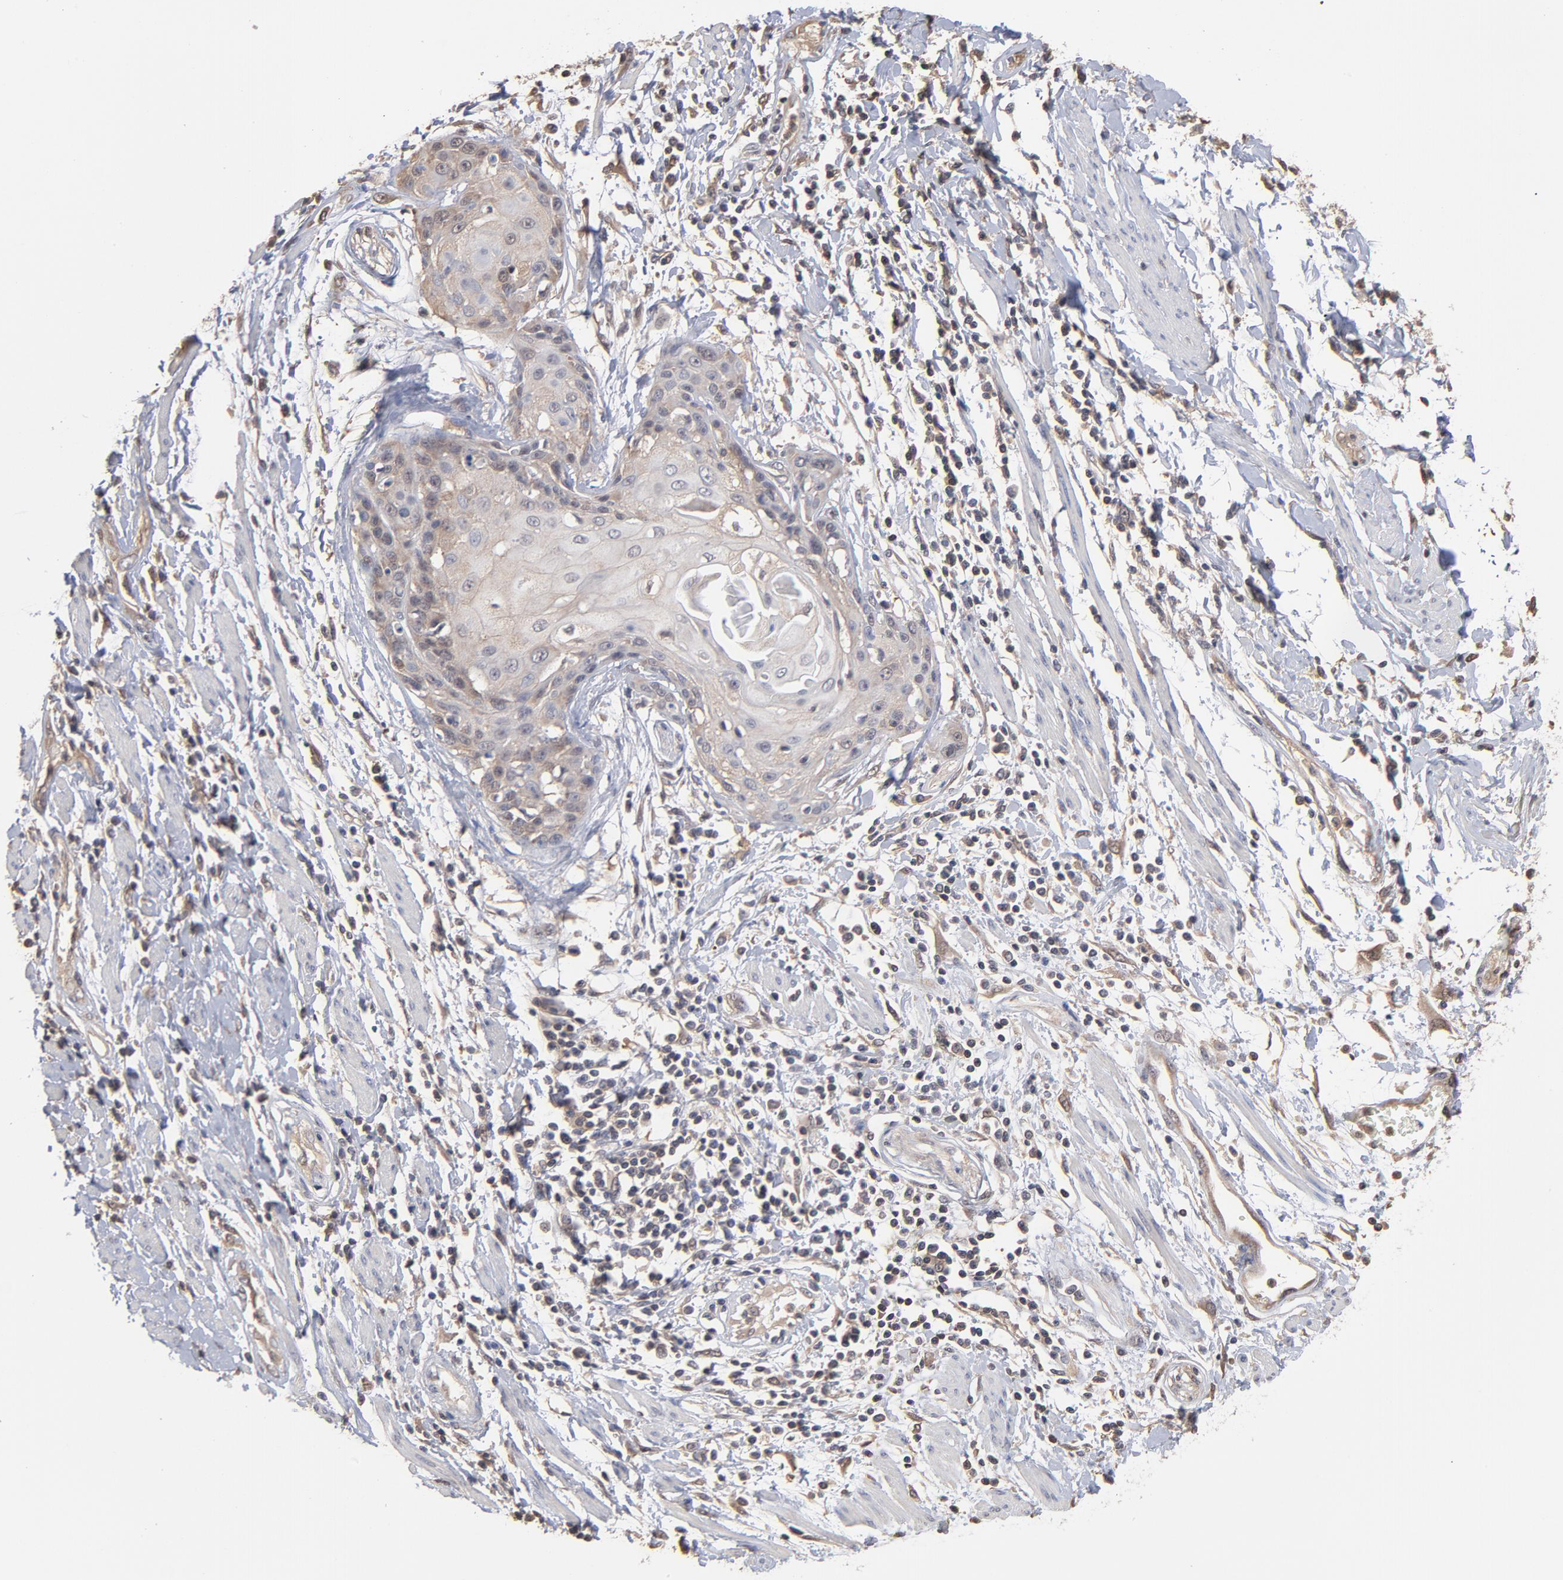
{"staining": {"intensity": "moderate", "quantity": ">75%", "location": "cytoplasmic/membranous"}, "tissue": "cervical cancer", "cell_type": "Tumor cells", "image_type": "cancer", "snomed": [{"axis": "morphology", "description": "Squamous cell carcinoma, NOS"}, {"axis": "topography", "description": "Cervix"}], "caption": "This photomicrograph reveals squamous cell carcinoma (cervical) stained with immunohistochemistry (IHC) to label a protein in brown. The cytoplasmic/membranous of tumor cells show moderate positivity for the protein. Nuclei are counter-stained blue.", "gene": "MAP2K2", "patient": {"sex": "female", "age": 57}}